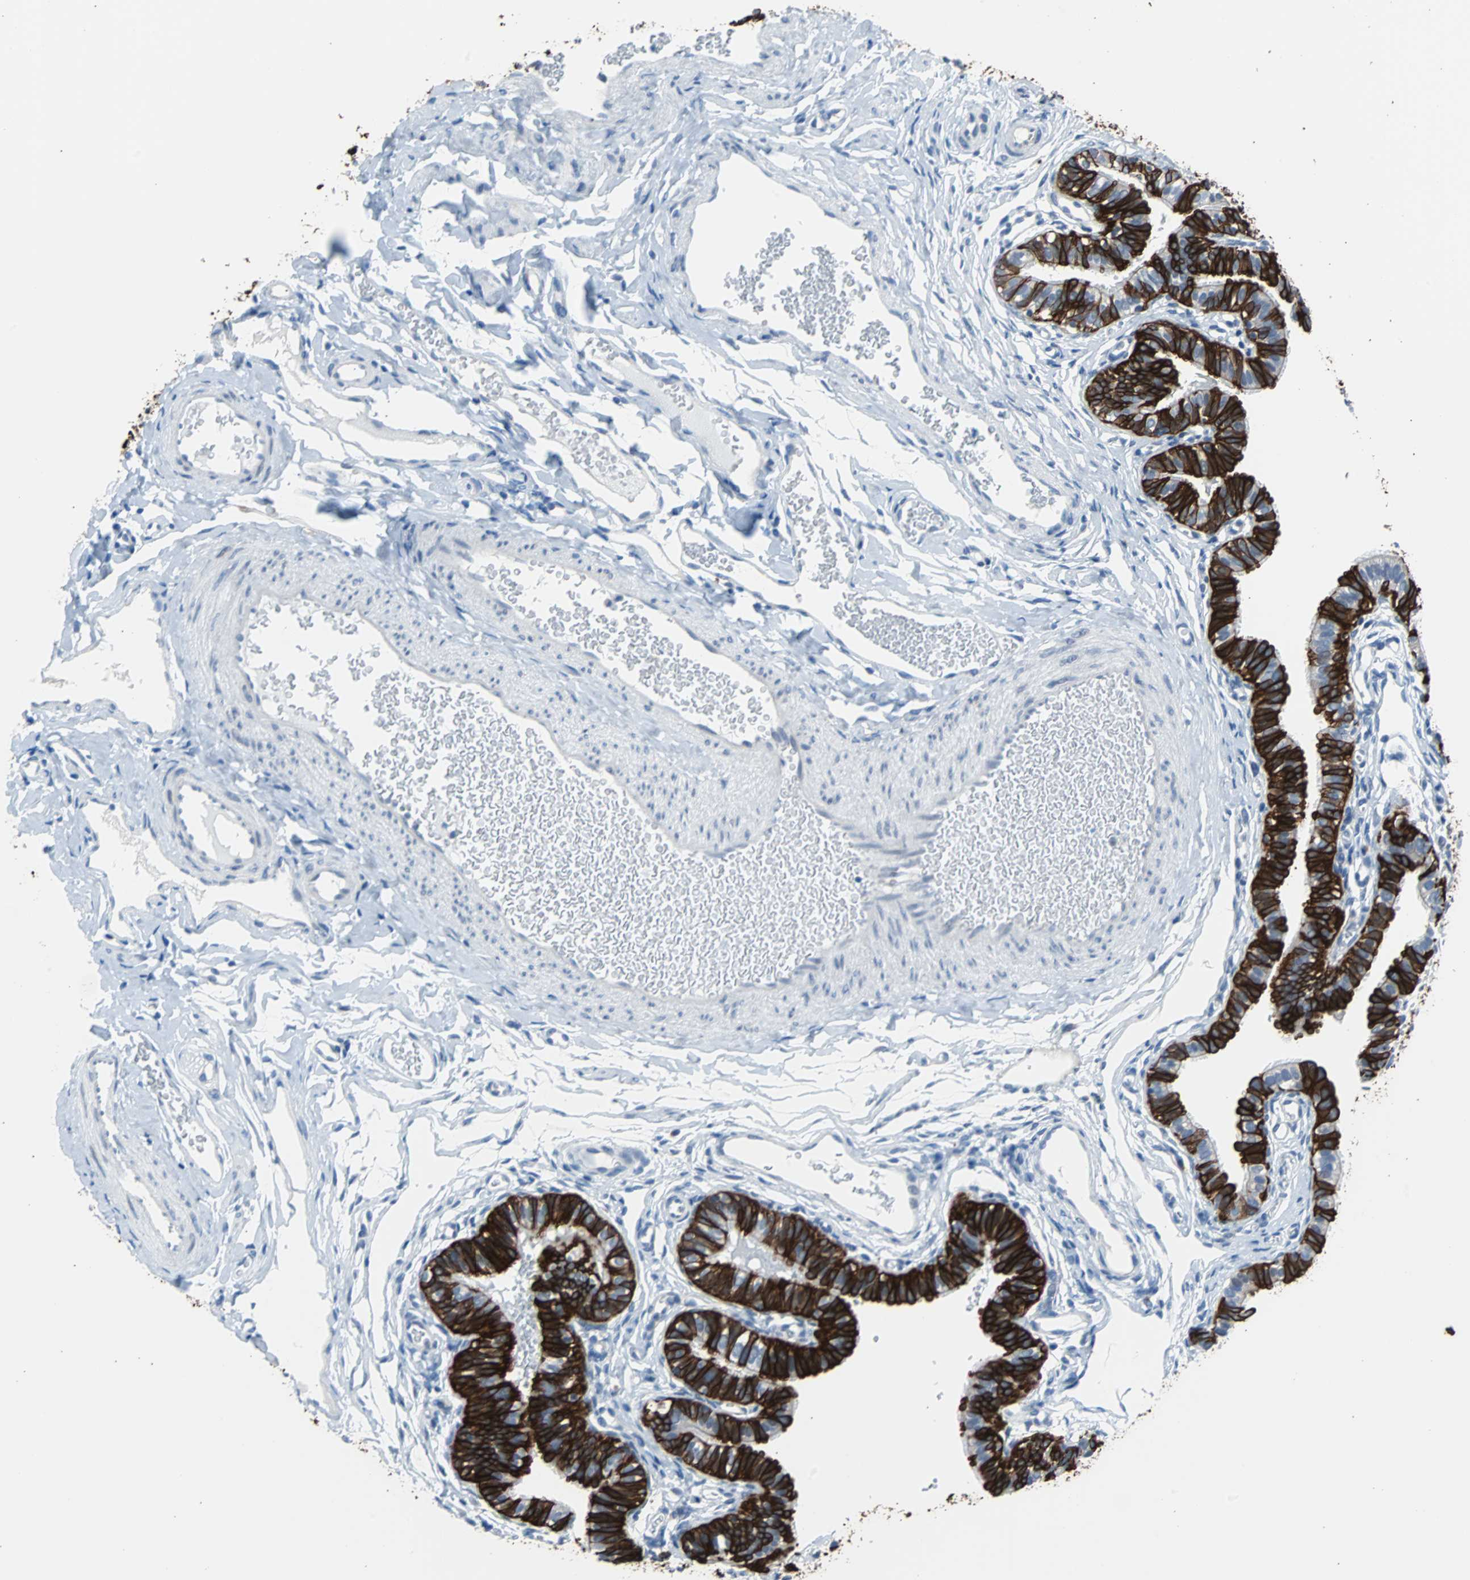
{"staining": {"intensity": "strong", "quantity": ">75%", "location": "cytoplasmic/membranous"}, "tissue": "fallopian tube", "cell_type": "Glandular cells", "image_type": "normal", "snomed": [{"axis": "morphology", "description": "Normal tissue, NOS"}, {"axis": "topography", "description": "Fallopian tube"}, {"axis": "topography", "description": "Placenta"}], "caption": "This histopathology image exhibits normal fallopian tube stained with IHC to label a protein in brown. The cytoplasmic/membranous of glandular cells show strong positivity for the protein. Nuclei are counter-stained blue.", "gene": "KRT7", "patient": {"sex": "female", "age": 34}}